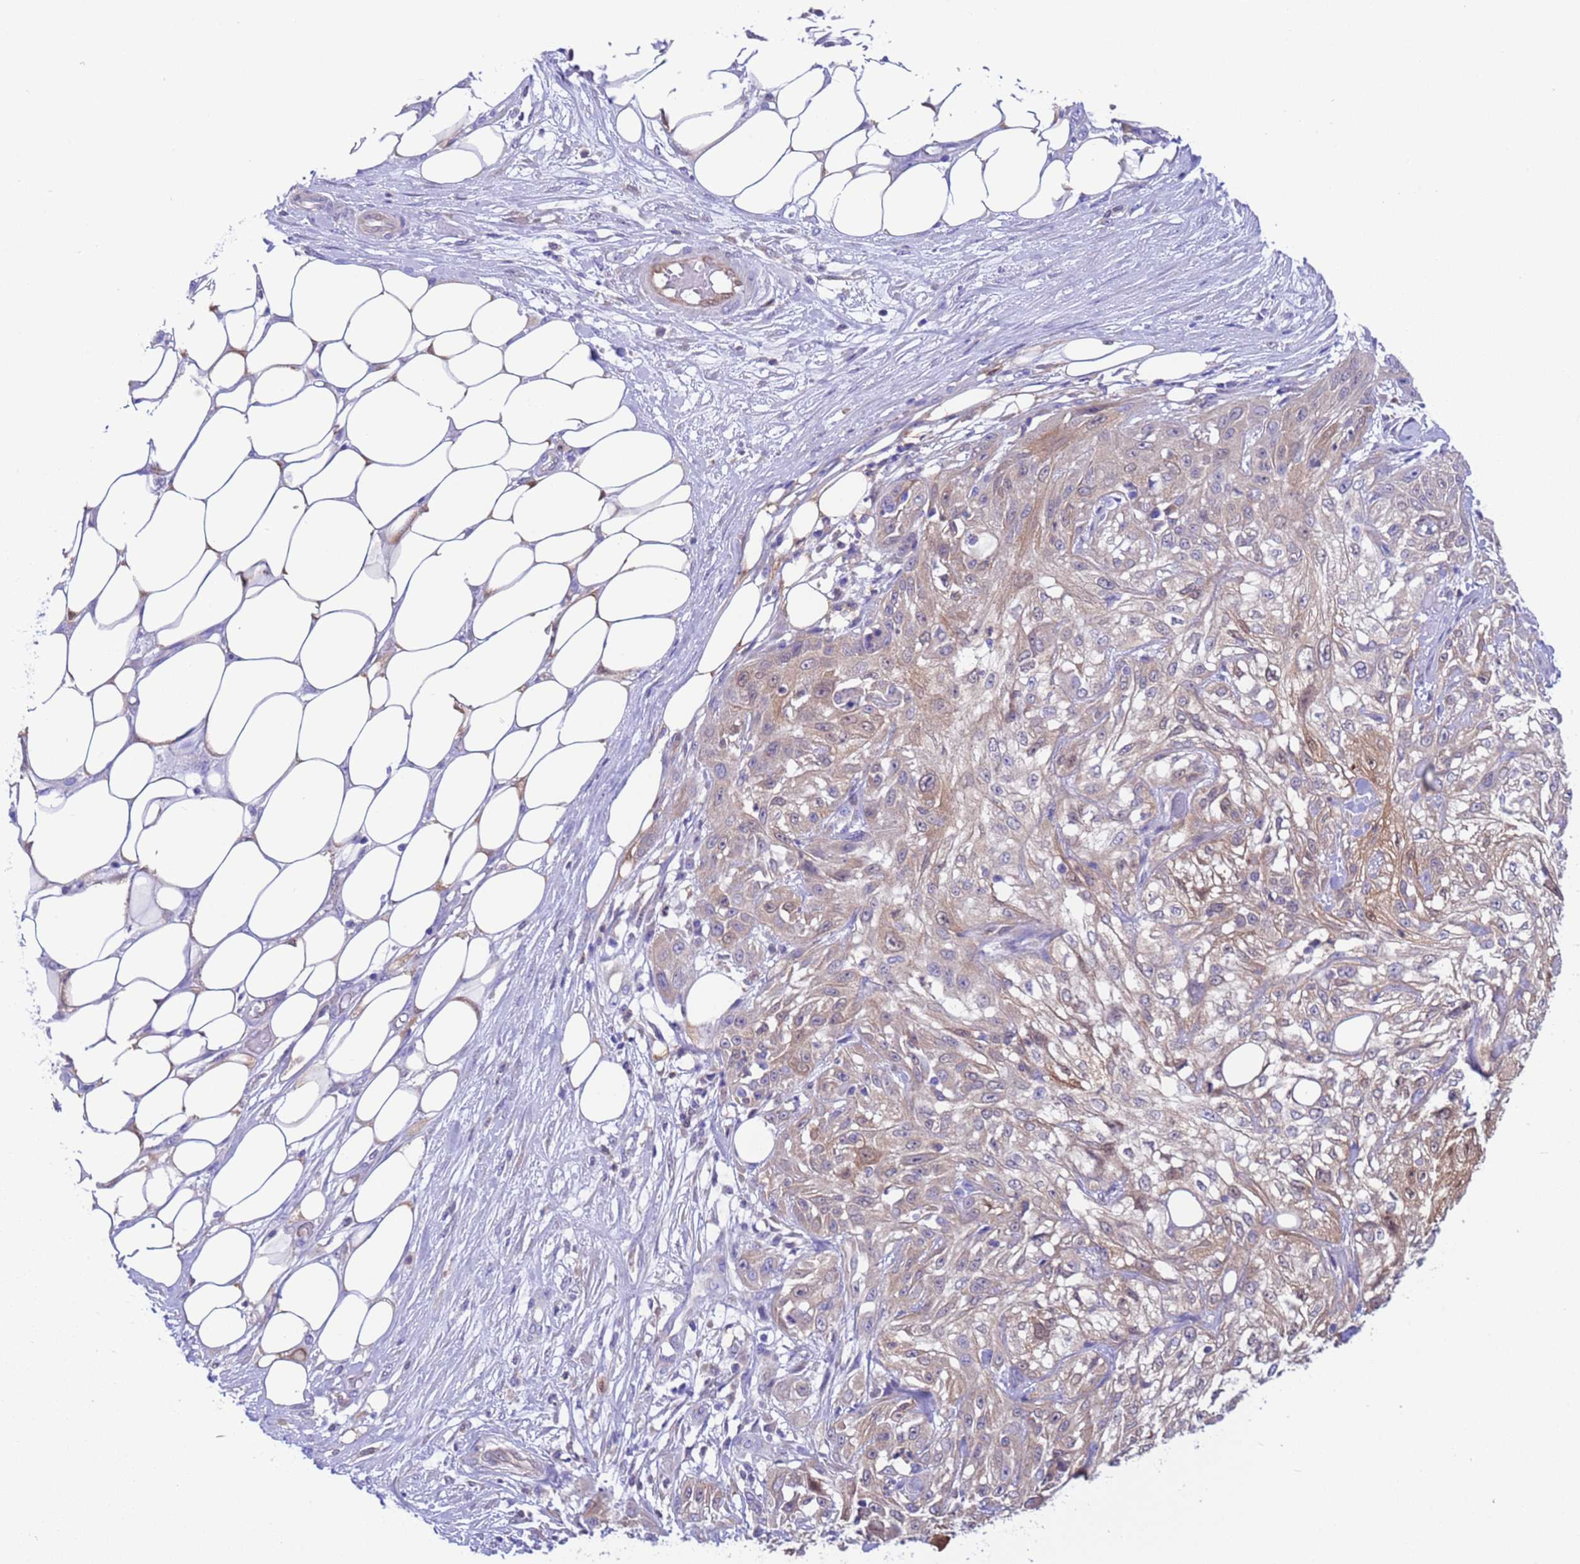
{"staining": {"intensity": "weak", "quantity": "25%-75%", "location": "cytoplasmic/membranous"}, "tissue": "skin cancer", "cell_type": "Tumor cells", "image_type": "cancer", "snomed": [{"axis": "morphology", "description": "Squamous cell carcinoma, NOS"}, {"axis": "morphology", "description": "Squamous cell carcinoma, metastatic, NOS"}, {"axis": "topography", "description": "Skin"}, {"axis": "topography", "description": "Lymph node"}], "caption": "DAB (3,3'-diaminobenzidine) immunohistochemical staining of skin cancer exhibits weak cytoplasmic/membranous protein positivity in about 25%-75% of tumor cells. (brown staining indicates protein expression, while blue staining denotes nuclei).", "gene": "C6orf47", "patient": {"sex": "male", "age": 75}}